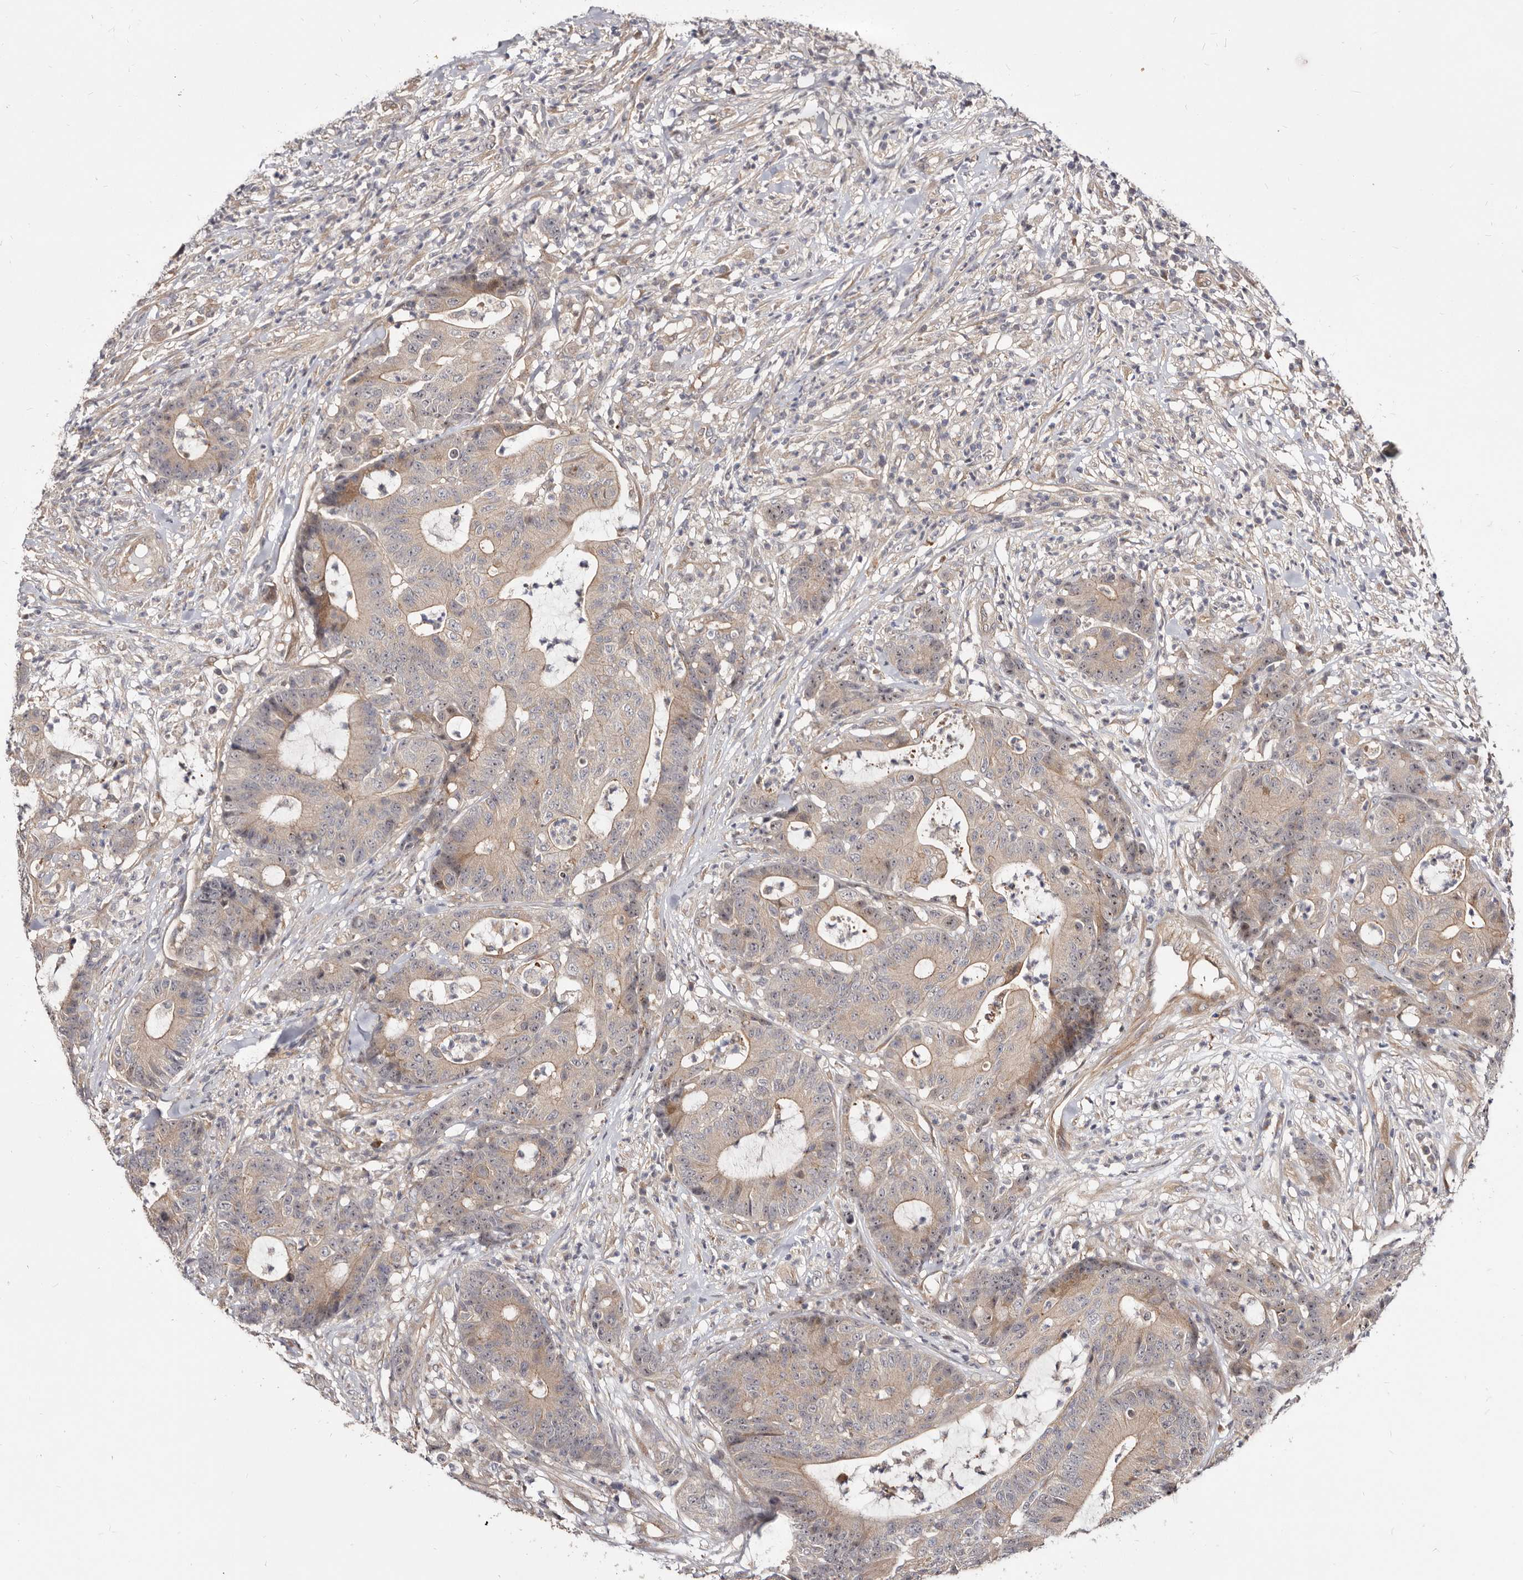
{"staining": {"intensity": "weak", "quantity": "25%-75%", "location": "cytoplasmic/membranous"}, "tissue": "colorectal cancer", "cell_type": "Tumor cells", "image_type": "cancer", "snomed": [{"axis": "morphology", "description": "Adenocarcinoma, NOS"}, {"axis": "topography", "description": "Colon"}], "caption": "Colorectal cancer (adenocarcinoma) stained with DAB (3,3'-diaminobenzidine) immunohistochemistry (IHC) reveals low levels of weak cytoplasmic/membranous positivity in approximately 25%-75% of tumor cells.", "gene": "GPATCH4", "patient": {"sex": "female", "age": 84}}